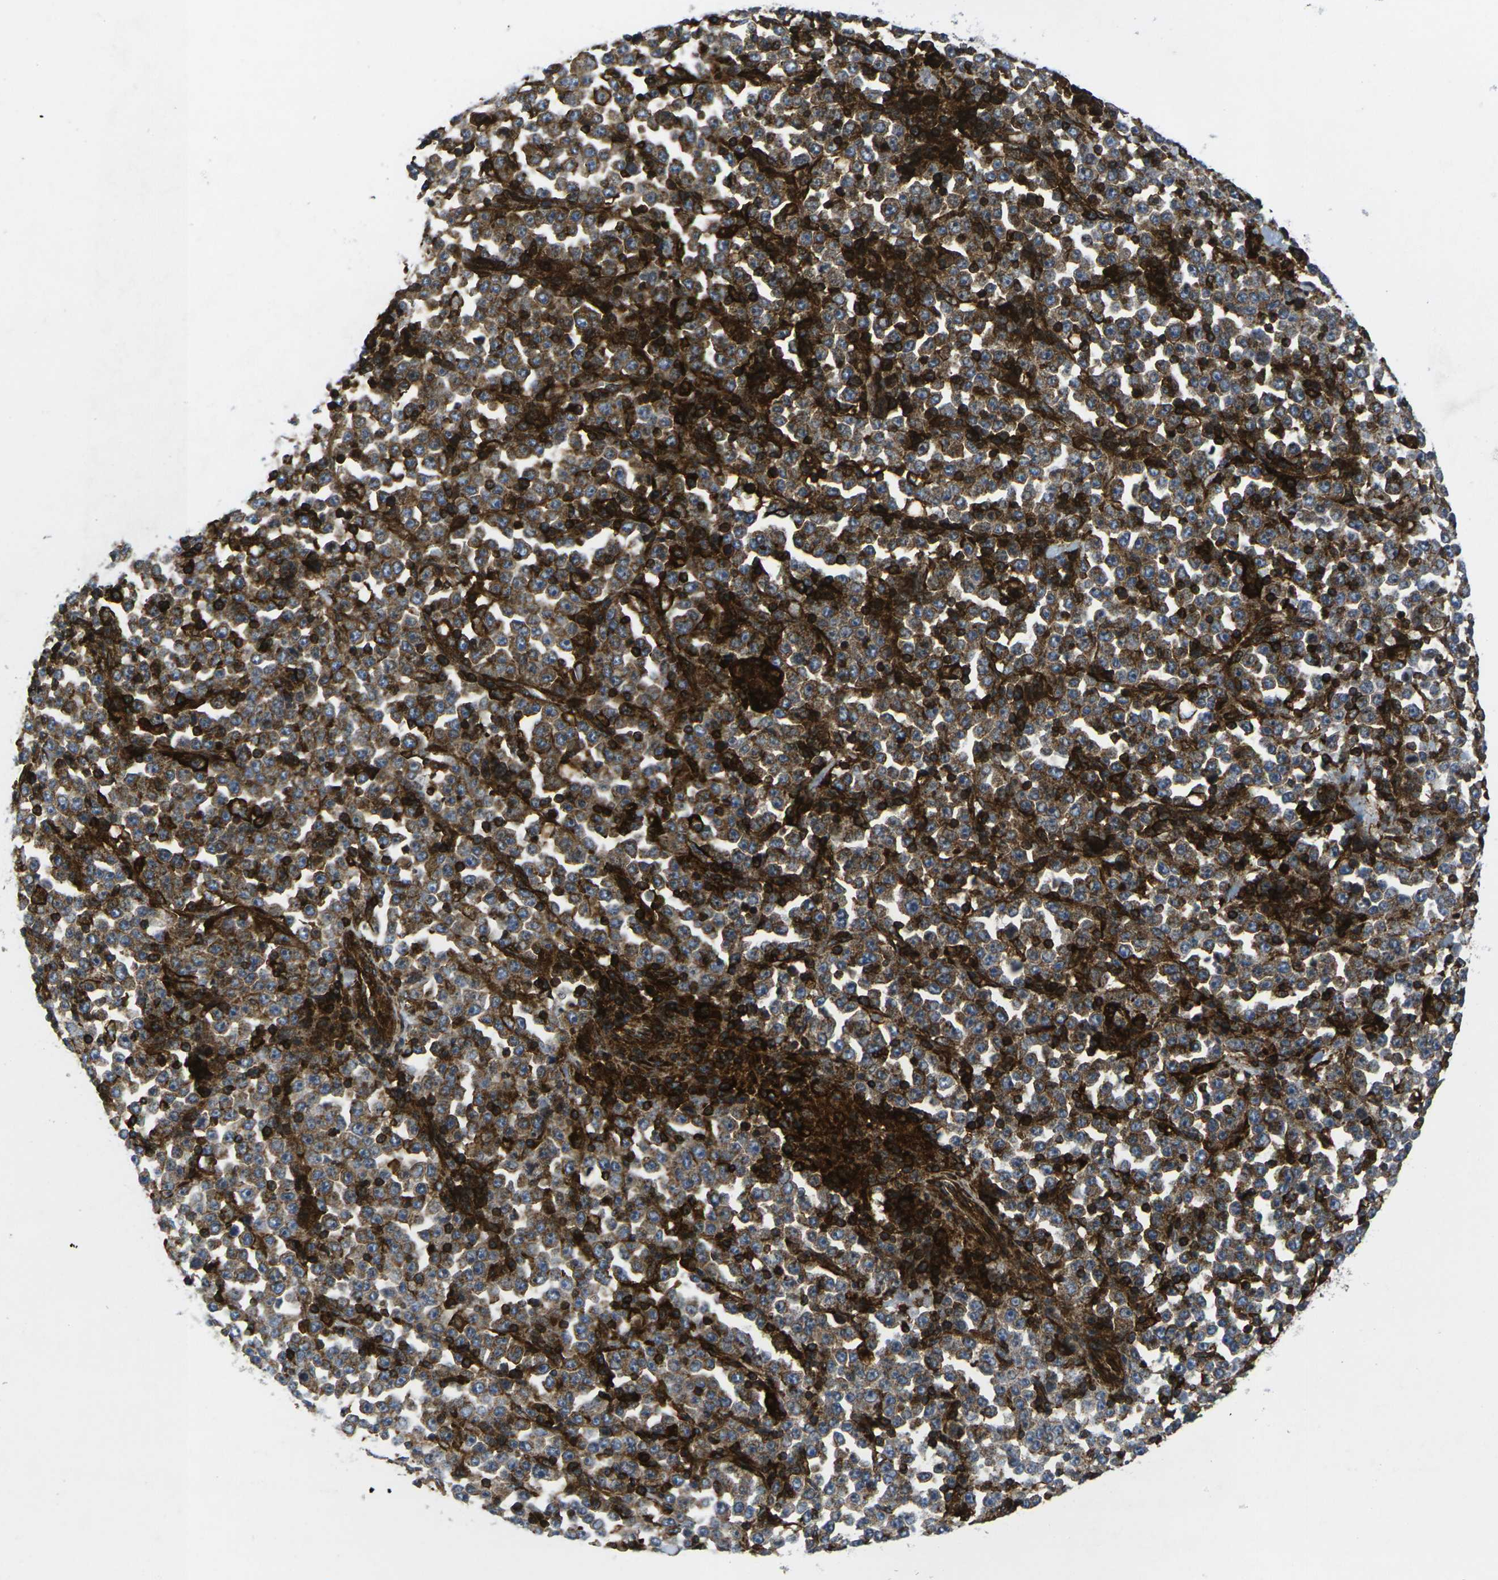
{"staining": {"intensity": "strong", "quantity": ">75%", "location": "cytoplasmic/membranous"}, "tissue": "stomach cancer", "cell_type": "Tumor cells", "image_type": "cancer", "snomed": [{"axis": "morphology", "description": "Normal tissue, NOS"}, {"axis": "morphology", "description": "Adenocarcinoma, NOS"}, {"axis": "topography", "description": "Stomach, upper"}, {"axis": "topography", "description": "Stomach"}], "caption": "A histopathology image of human adenocarcinoma (stomach) stained for a protein reveals strong cytoplasmic/membranous brown staining in tumor cells.", "gene": "IQGAP1", "patient": {"sex": "male", "age": 59}}